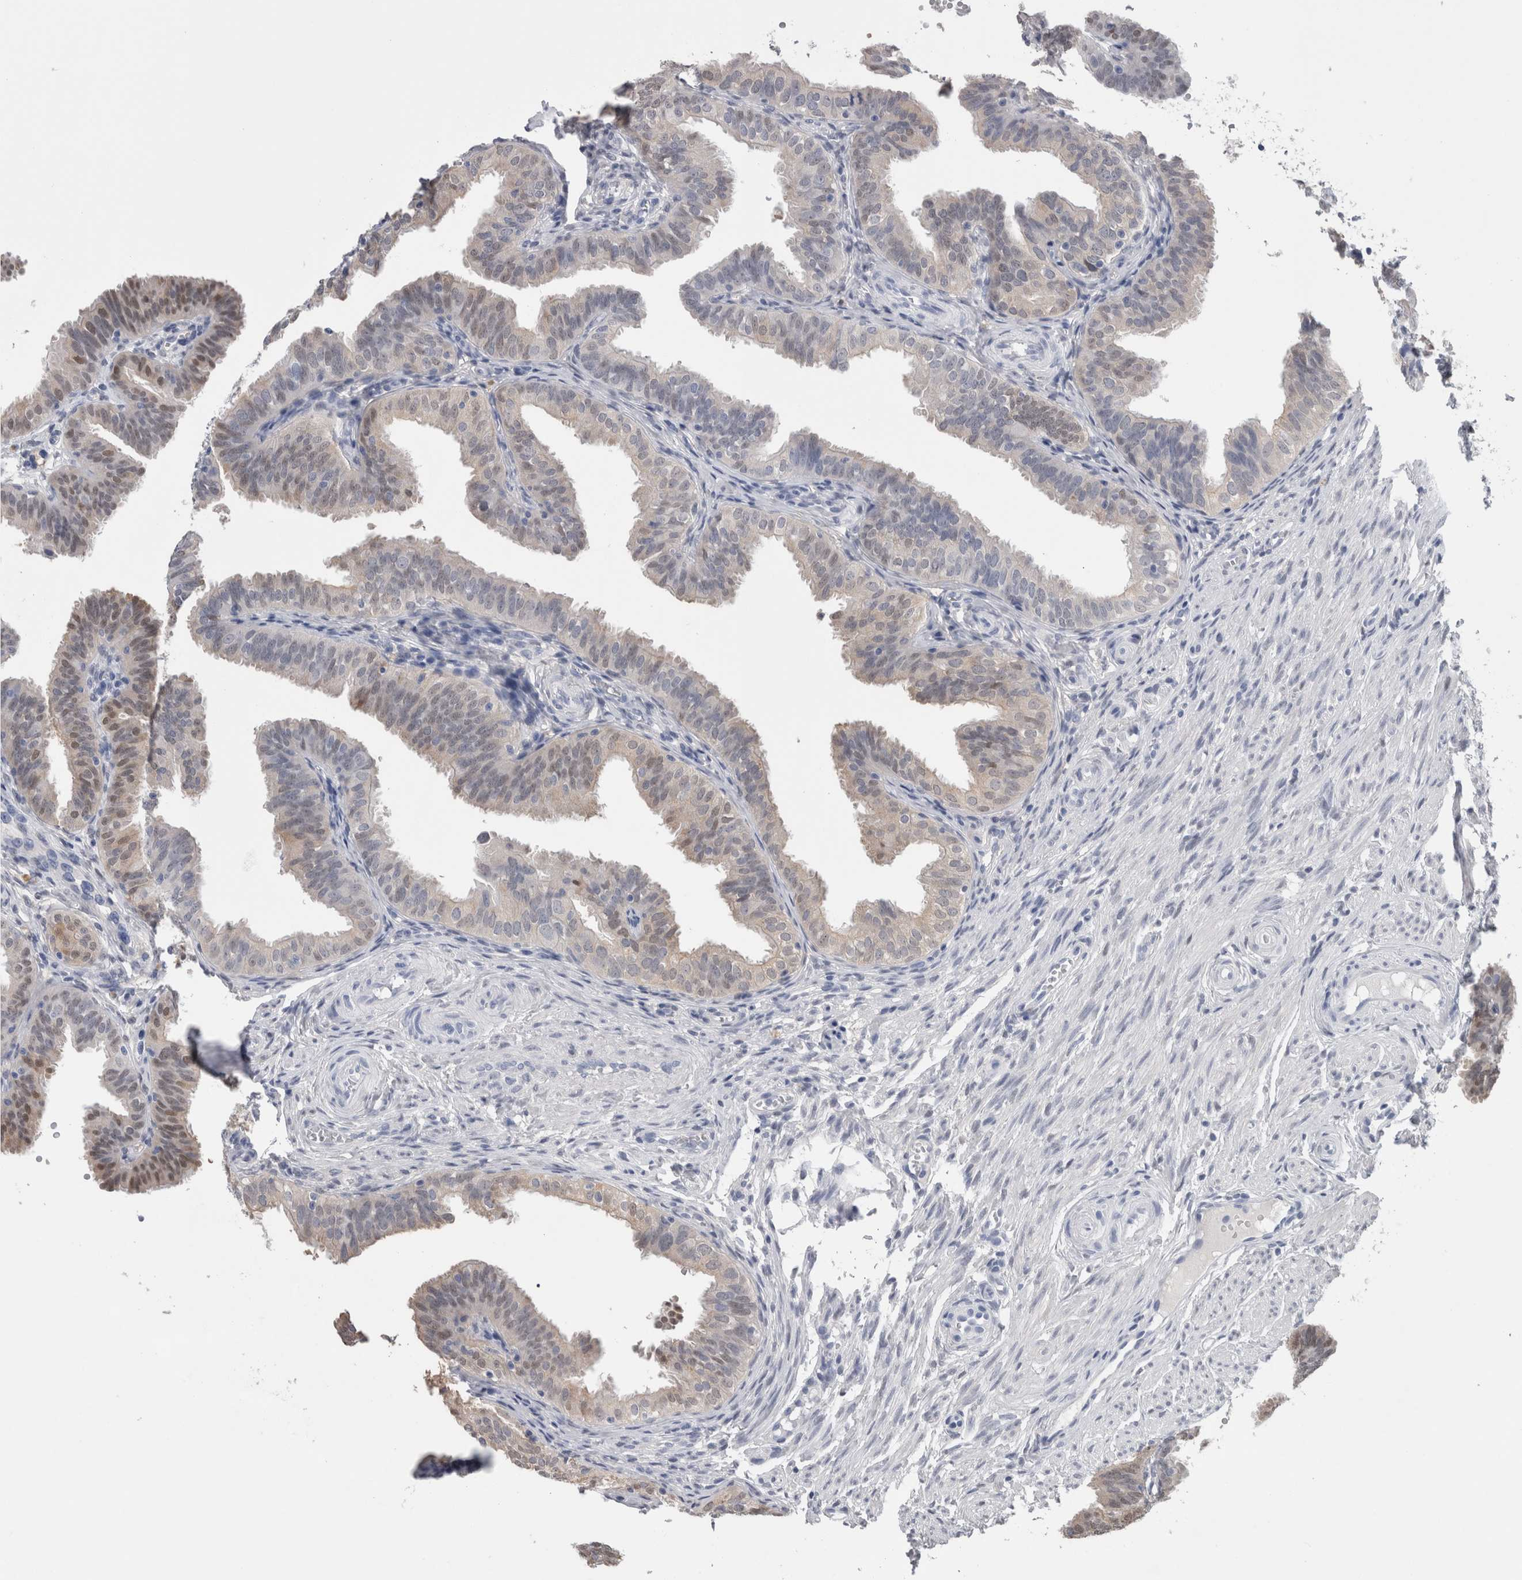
{"staining": {"intensity": "weak", "quantity": "25%-75%", "location": "nuclear"}, "tissue": "fallopian tube", "cell_type": "Glandular cells", "image_type": "normal", "snomed": [{"axis": "morphology", "description": "Normal tissue, NOS"}, {"axis": "topography", "description": "Fallopian tube"}], "caption": "This image reveals immunohistochemistry (IHC) staining of unremarkable human fallopian tube, with low weak nuclear staining in approximately 25%-75% of glandular cells.", "gene": "CA8", "patient": {"sex": "female", "age": 35}}